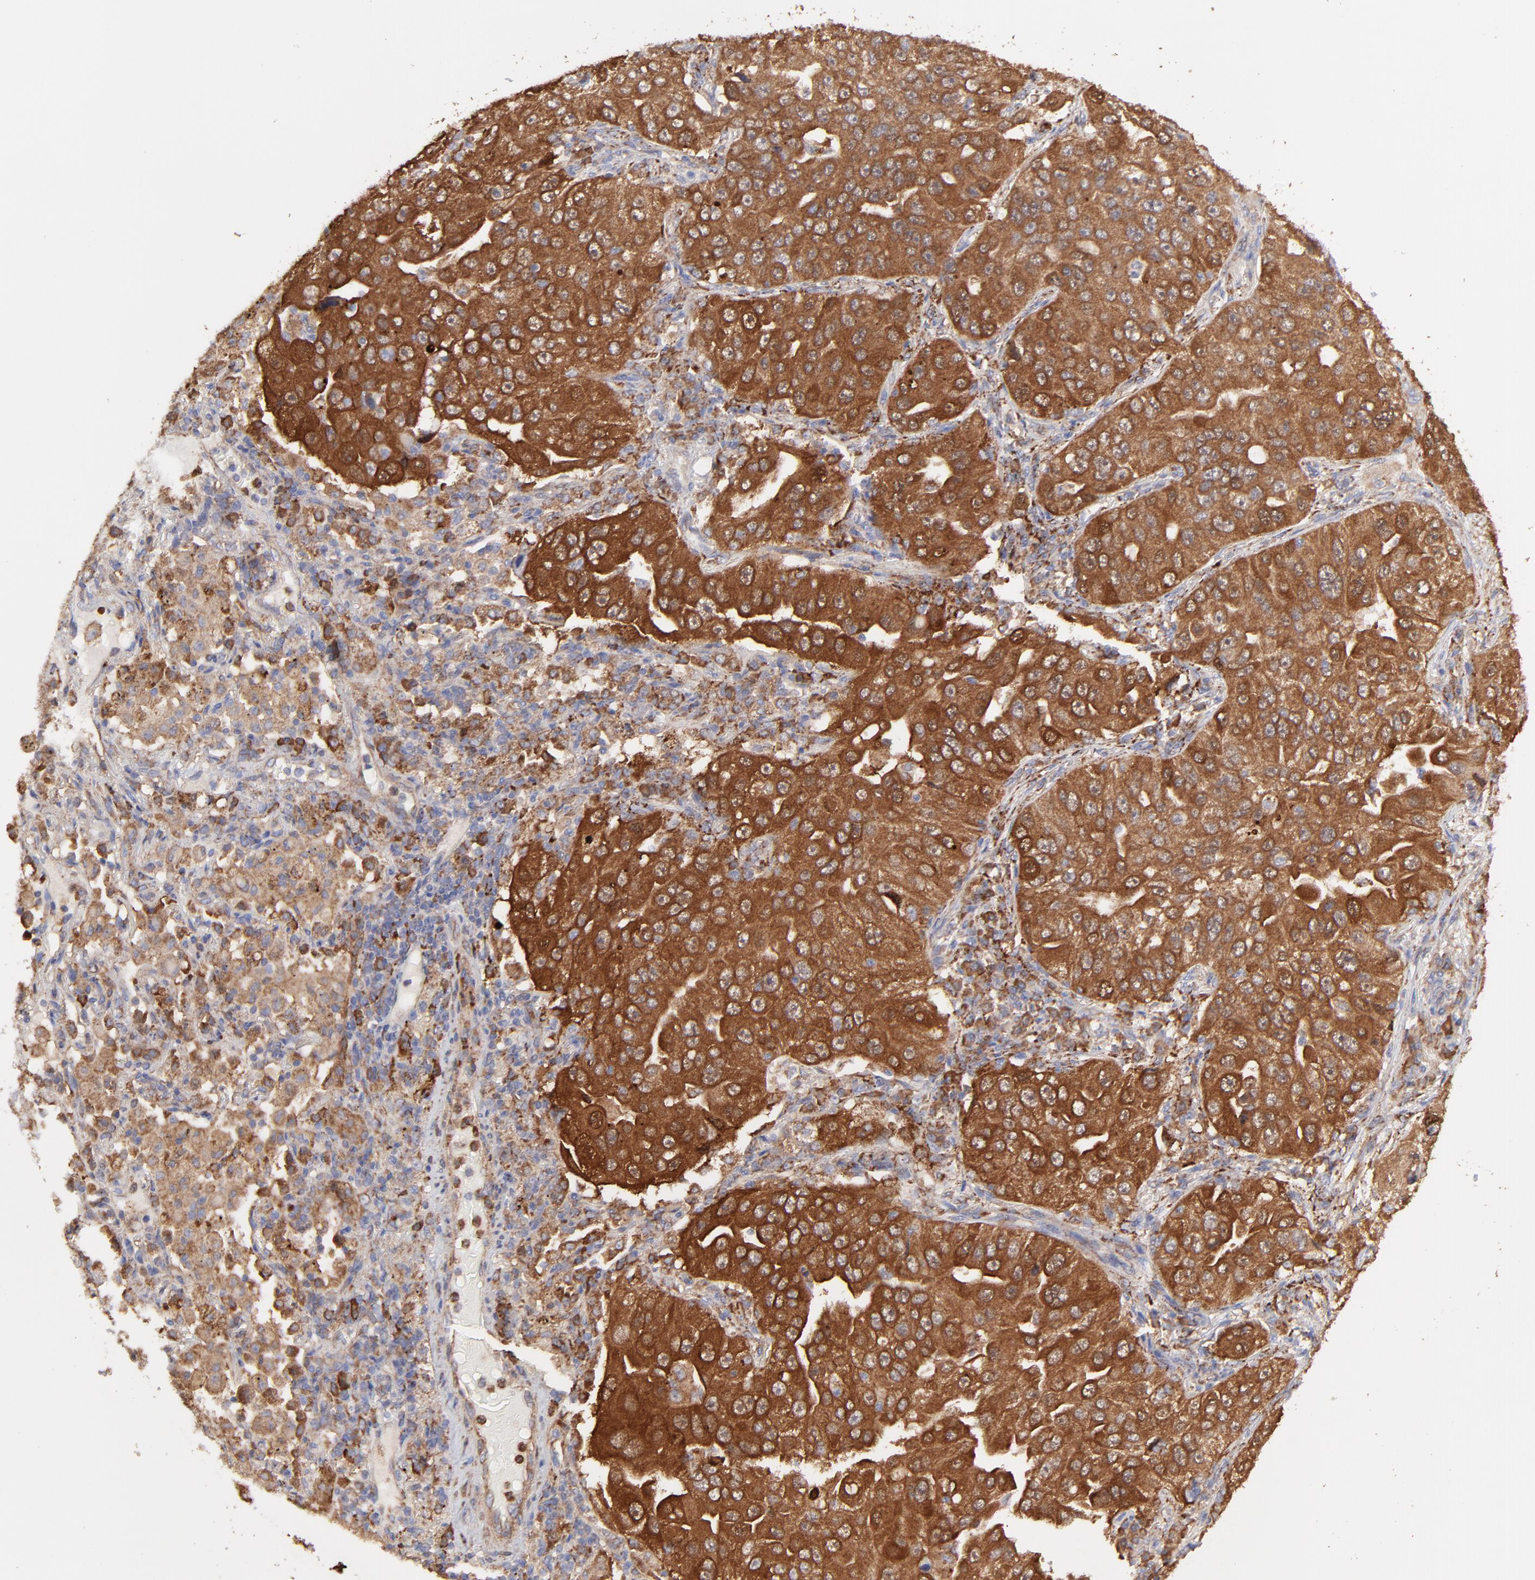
{"staining": {"intensity": "strong", "quantity": ">75%", "location": "cytoplasmic/membranous"}, "tissue": "lung cancer", "cell_type": "Tumor cells", "image_type": "cancer", "snomed": [{"axis": "morphology", "description": "Adenocarcinoma, NOS"}, {"axis": "topography", "description": "Lung"}], "caption": "Human lung adenocarcinoma stained for a protein (brown) exhibits strong cytoplasmic/membranous positive positivity in approximately >75% of tumor cells.", "gene": "PFKM", "patient": {"sex": "male", "age": 84}}